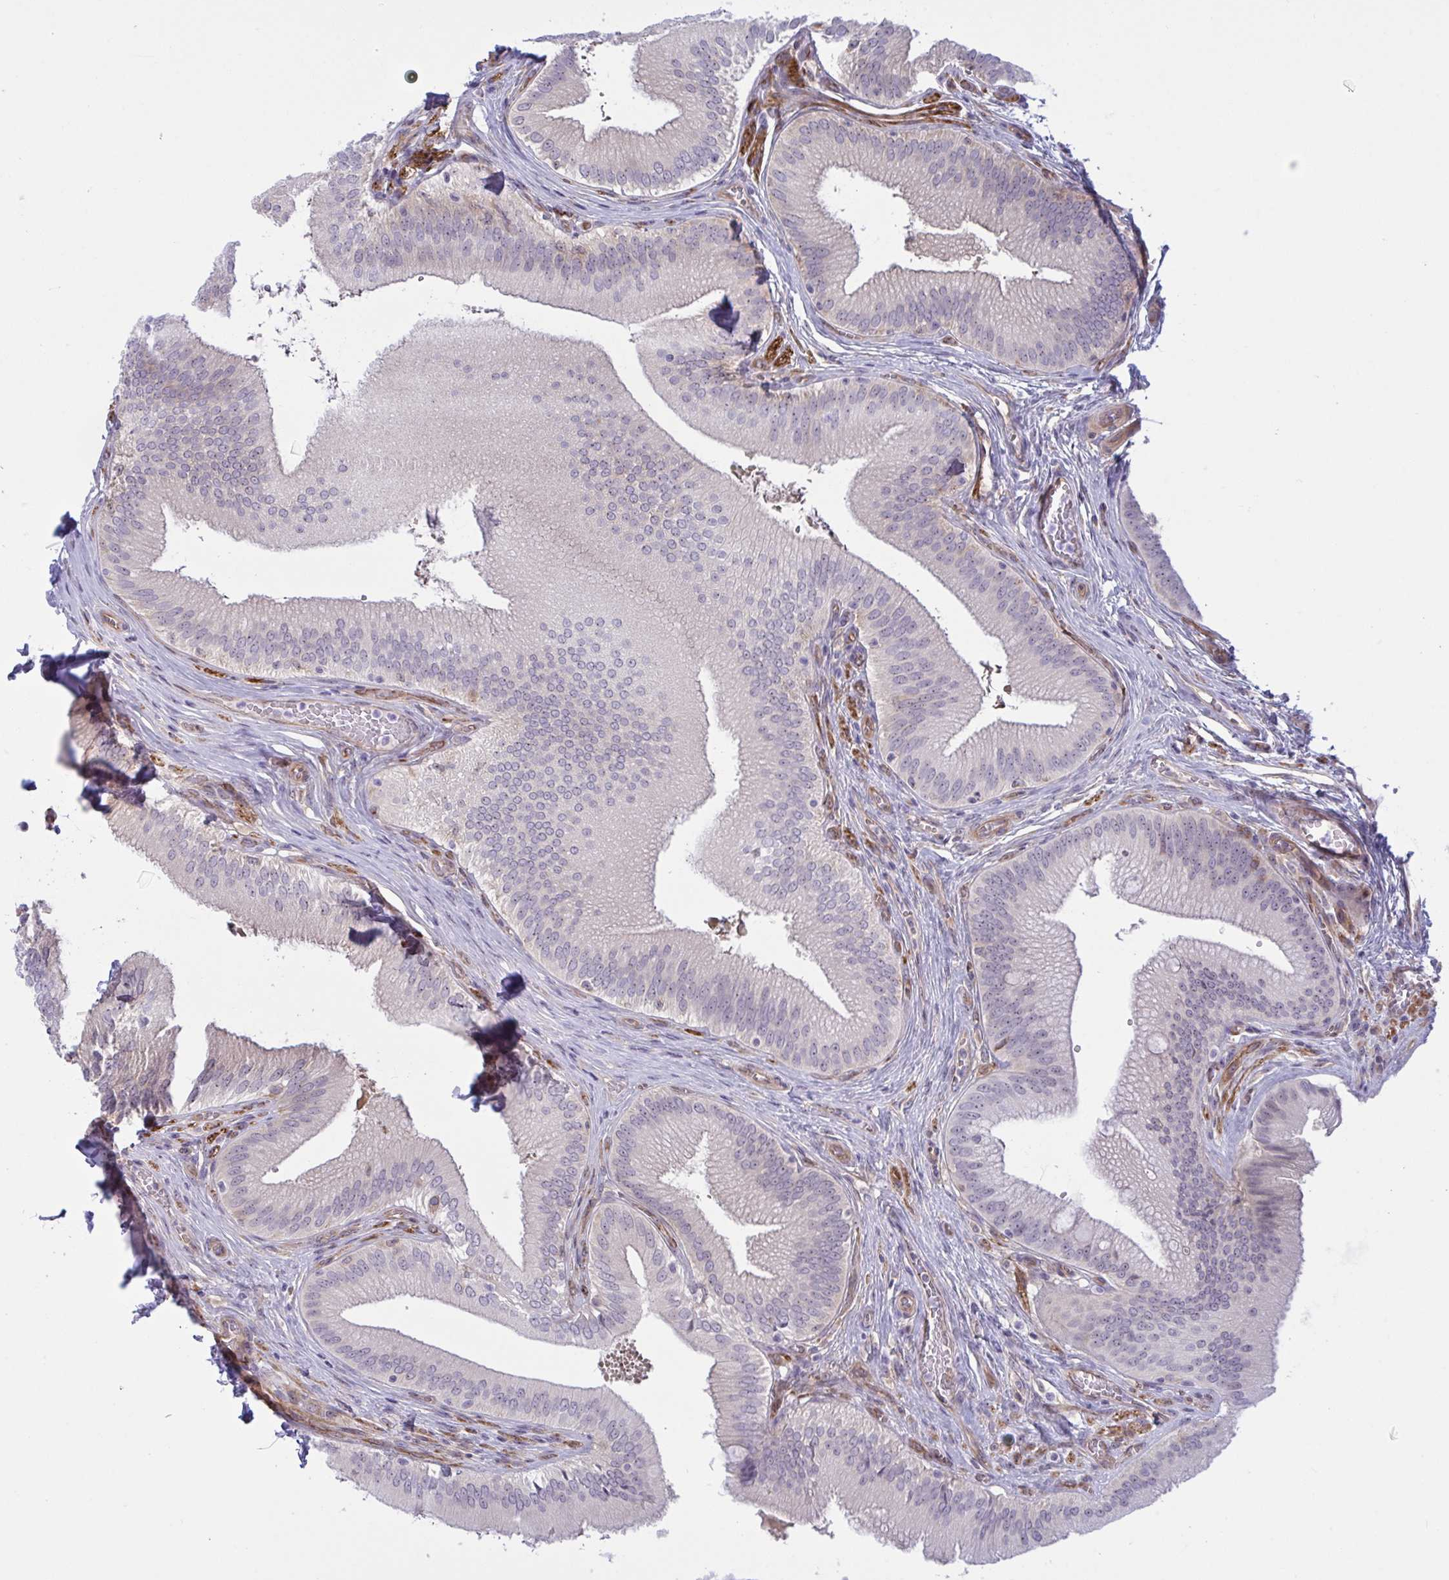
{"staining": {"intensity": "moderate", "quantity": "<25%", "location": "cytoplasmic/membranous"}, "tissue": "gallbladder", "cell_type": "Glandular cells", "image_type": "normal", "snomed": [{"axis": "morphology", "description": "Normal tissue, NOS"}, {"axis": "topography", "description": "Gallbladder"}], "caption": "Gallbladder stained with a brown dye reveals moderate cytoplasmic/membranous positive expression in approximately <25% of glandular cells.", "gene": "PRRT4", "patient": {"sex": "male", "age": 17}}